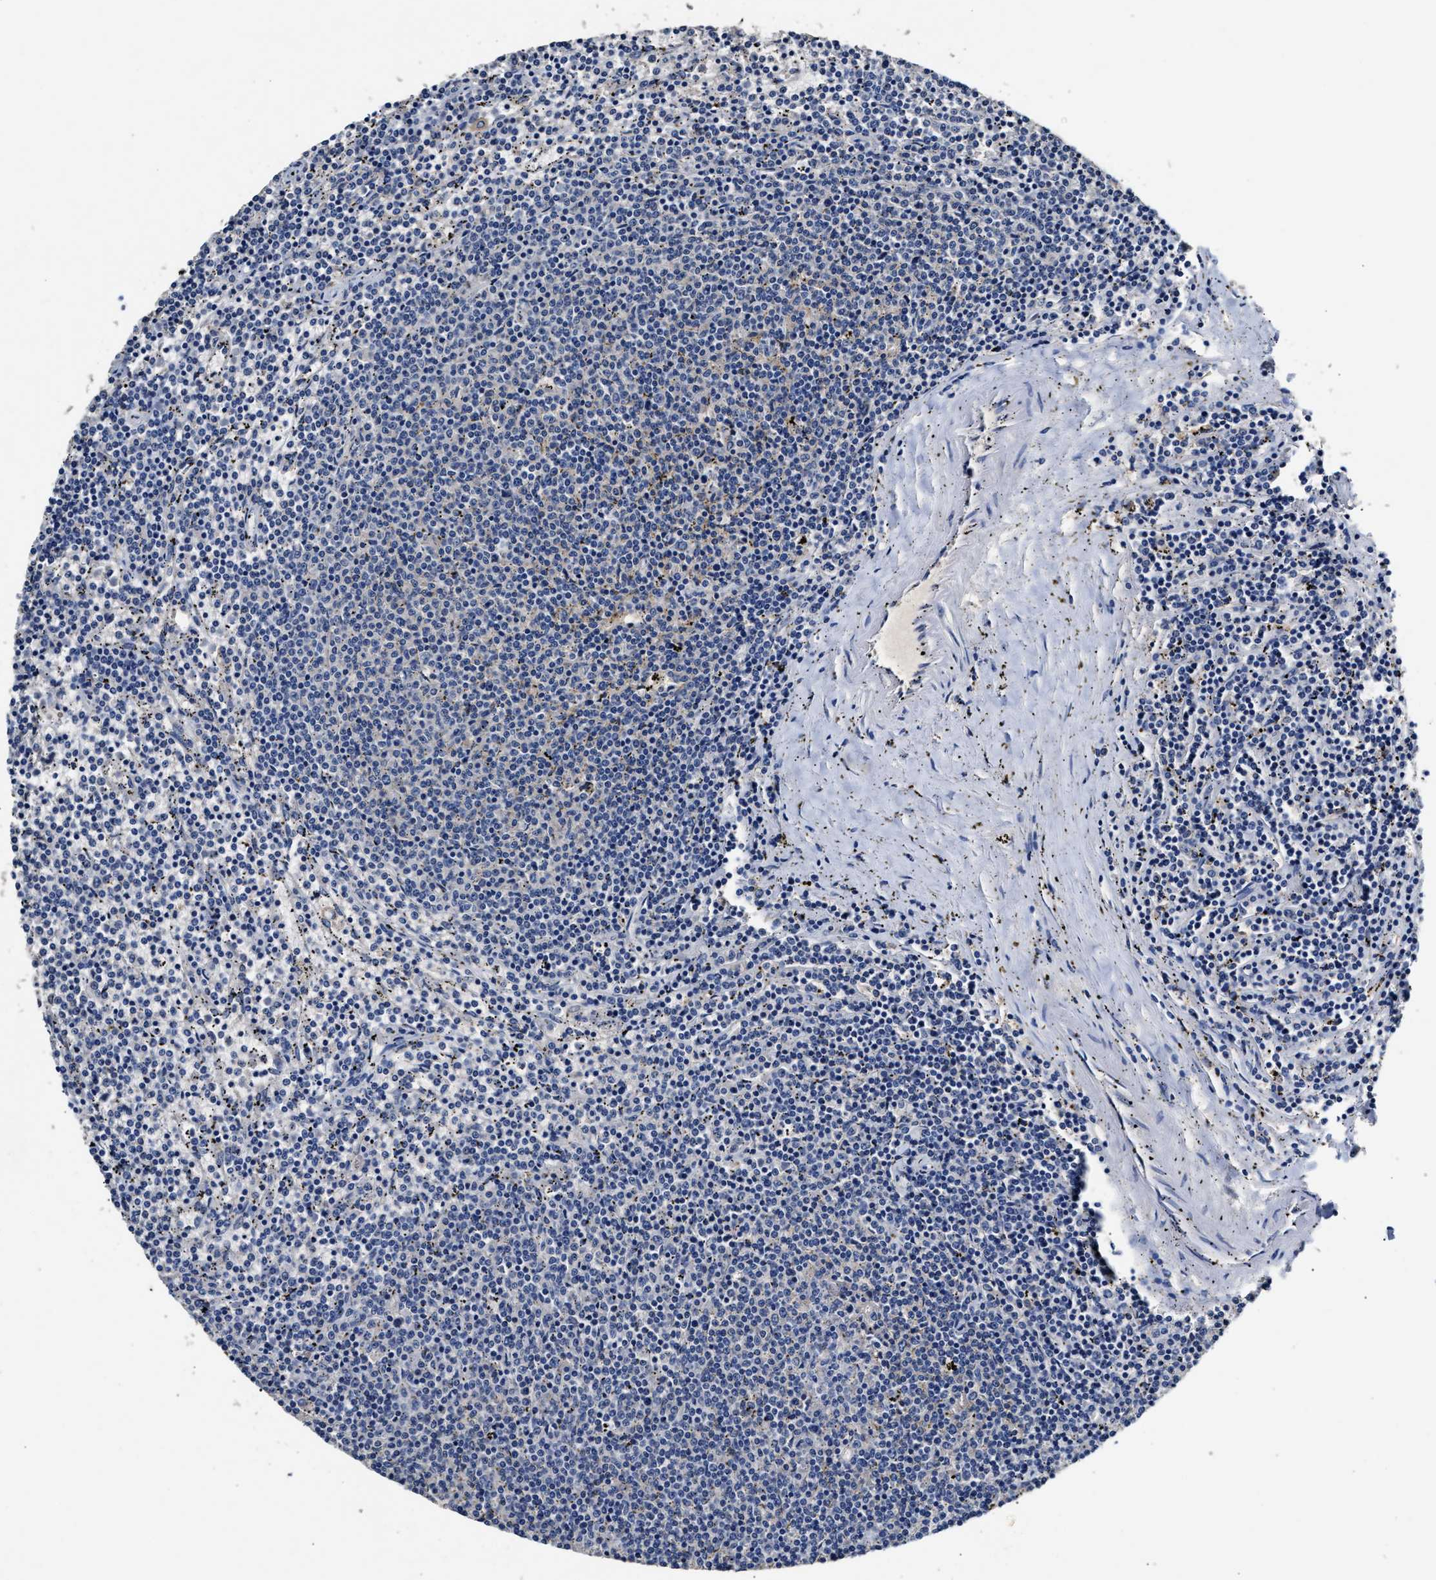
{"staining": {"intensity": "negative", "quantity": "none", "location": "none"}, "tissue": "lymphoma", "cell_type": "Tumor cells", "image_type": "cancer", "snomed": [{"axis": "morphology", "description": "Malignant lymphoma, non-Hodgkin's type, Low grade"}, {"axis": "topography", "description": "Spleen"}], "caption": "IHC histopathology image of lymphoma stained for a protein (brown), which displays no expression in tumor cells. (Brightfield microscopy of DAB immunohistochemistry (IHC) at high magnification).", "gene": "SLCO2B1", "patient": {"sex": "female", "age": 50}}